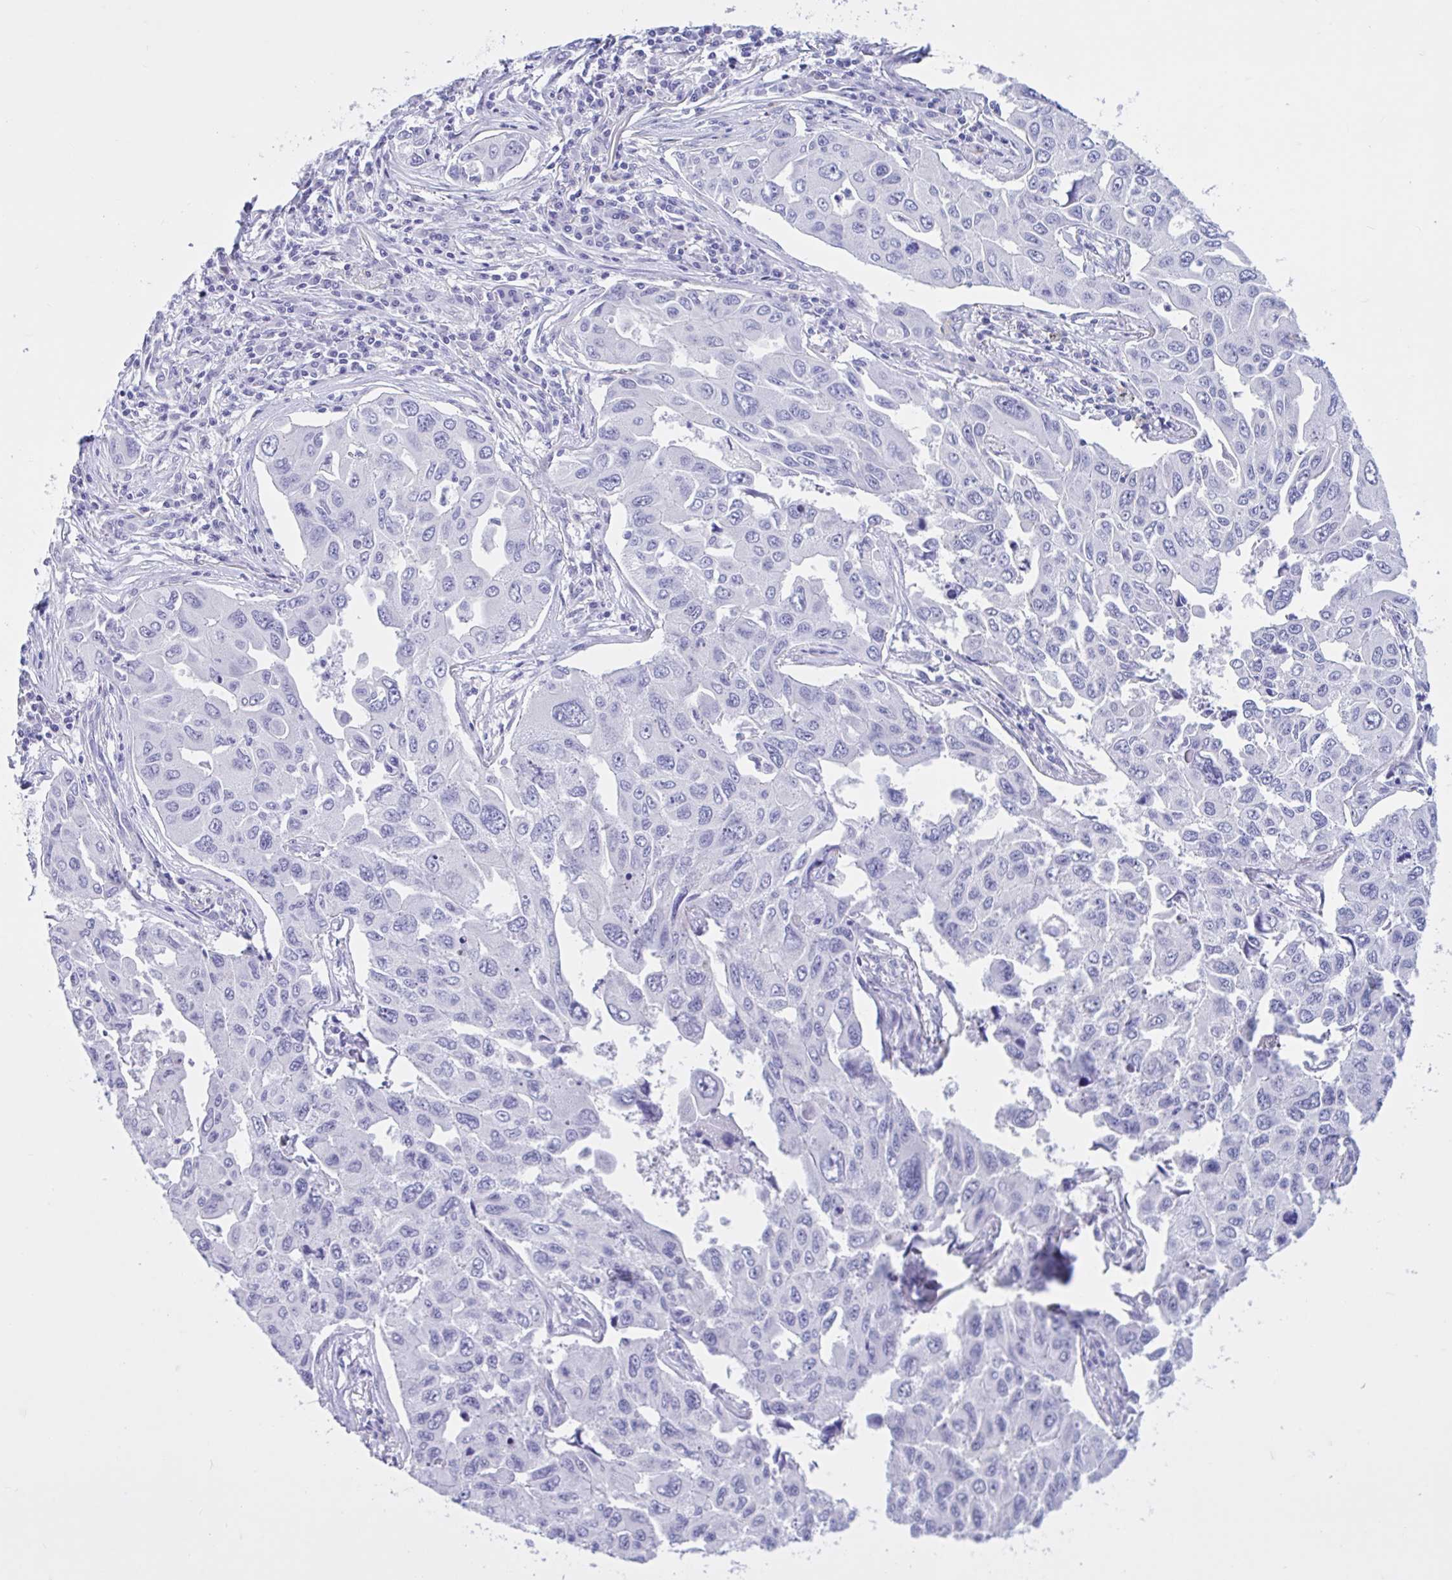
{"staining": {"intensity": "negative", "quantity": "none", "location": "none"}, "tissue": "lung cancer", "cell_type": "Tumor cells", "image_type": "cancer", "snomed": [{"axis": "morphology", "description": "Adenocarcinoma, NOS"}, {"axis": "topography", "description": "Lung"}], "caption": "High magnification brightfield microscopy of lung cancer (adenocarcinoma) stained with DAB (3,3'-diaminobenzidine) (brown) and counterstained with hematoxylin (blue): tumor cells show no significant expression.", "gene": "OR4N4", "patient": {"sex": "male", "age": 64}}